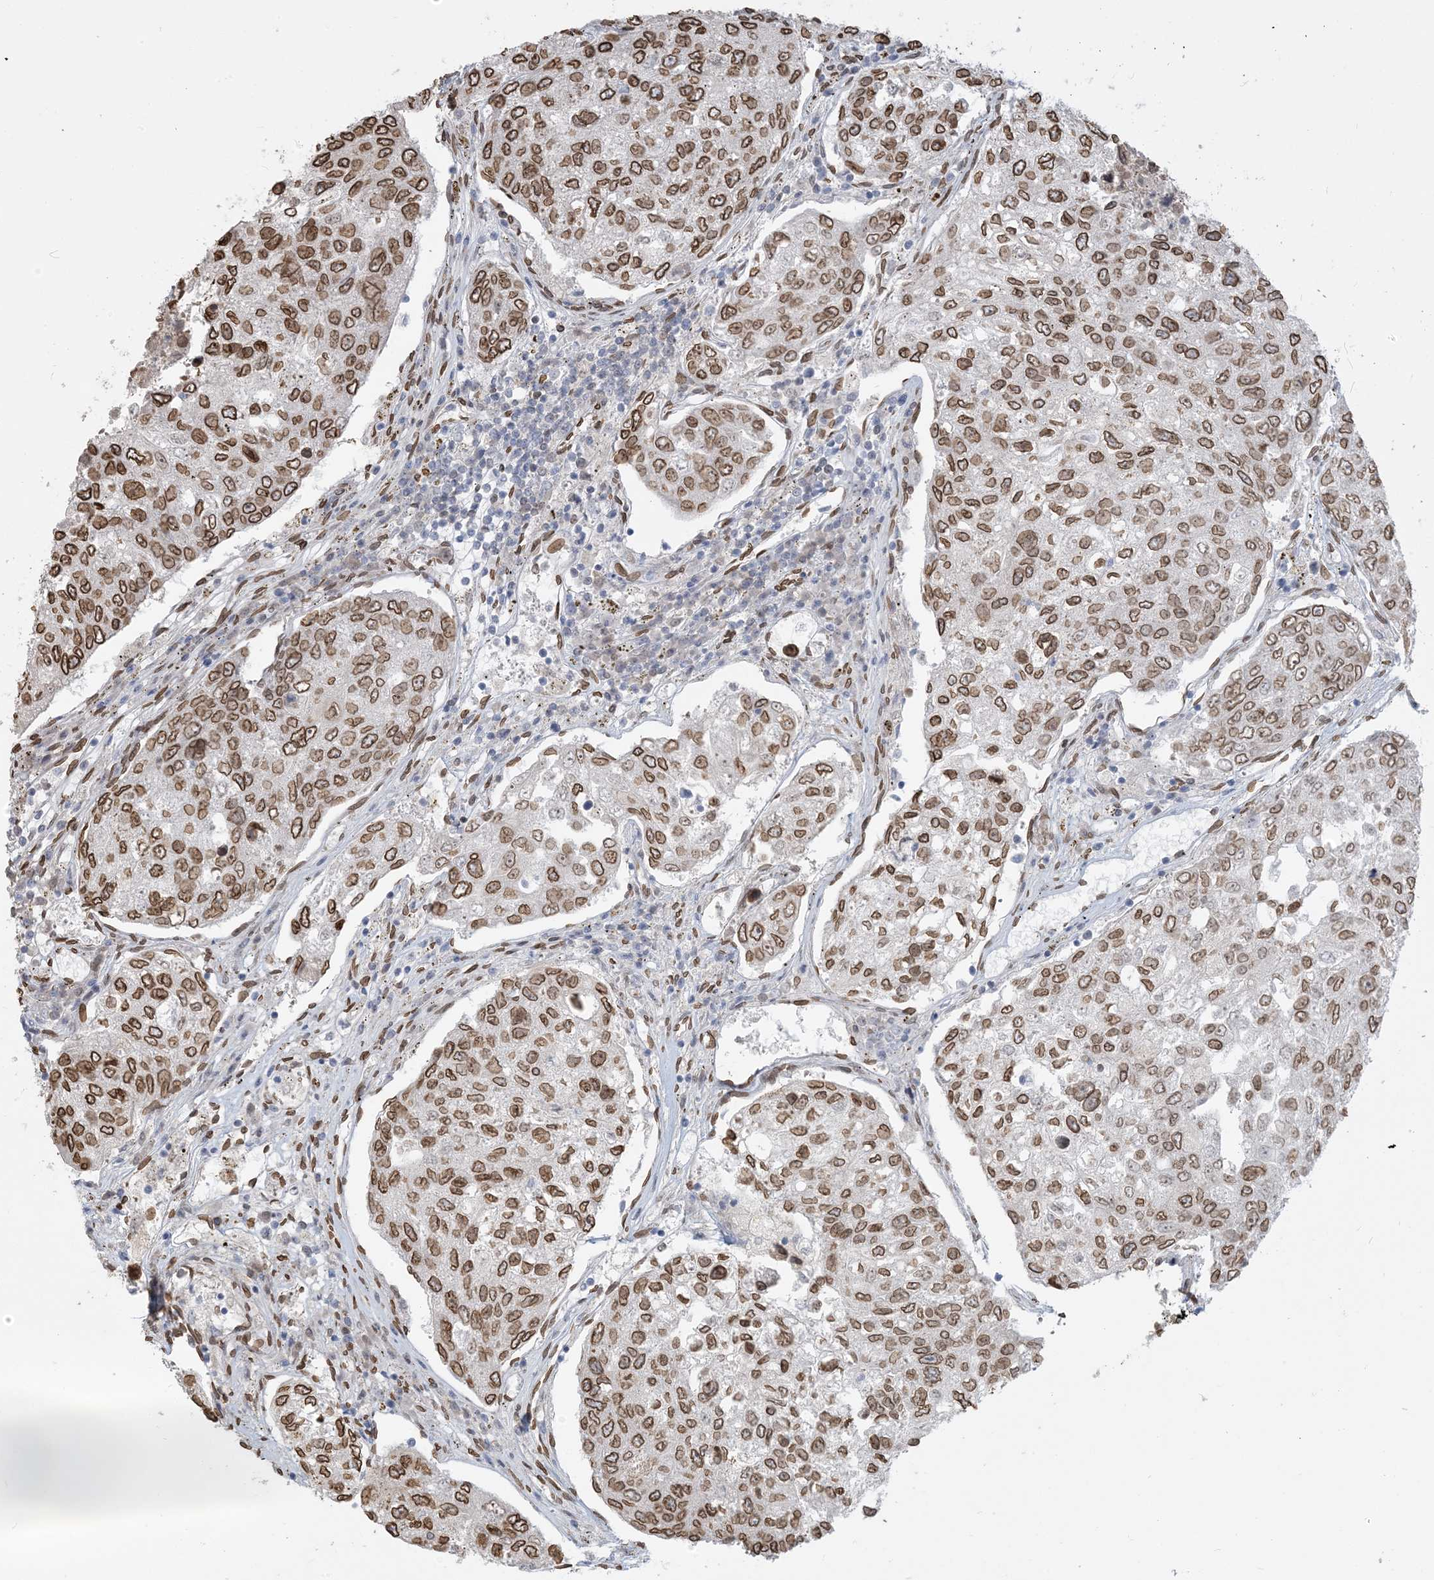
{"staining": {"intensity": "moderate", "quantity": ">75%", "location": "cytoplasmic/membranous,nuclear"}, "tissue": "urothelial cancer", "cell_type": "Tumor cells", "image_type": "cancer", "snomed": [{"axis": "morphology", "description": "Urothelial carcinoma, High grade"}, {"axis": "topography", "description": "Lymph node"}, {"axis": "topography", "description": "Urinary bladder"}], "caption": "Brown immunohistochemical staining in high-grade urothelial carcinoma demonstrates moderate cytoplasmic/membranous and nuclear staining in about >75% of tumor cells. The staining is performed using DAB (3,3'-diaminobenzidine) brown chromogen to label protein expression. The nuclei are counter-stained blue using hematoxylin.", "gene": "WWP1", "patient": {"sex": "male", "age": 51}}